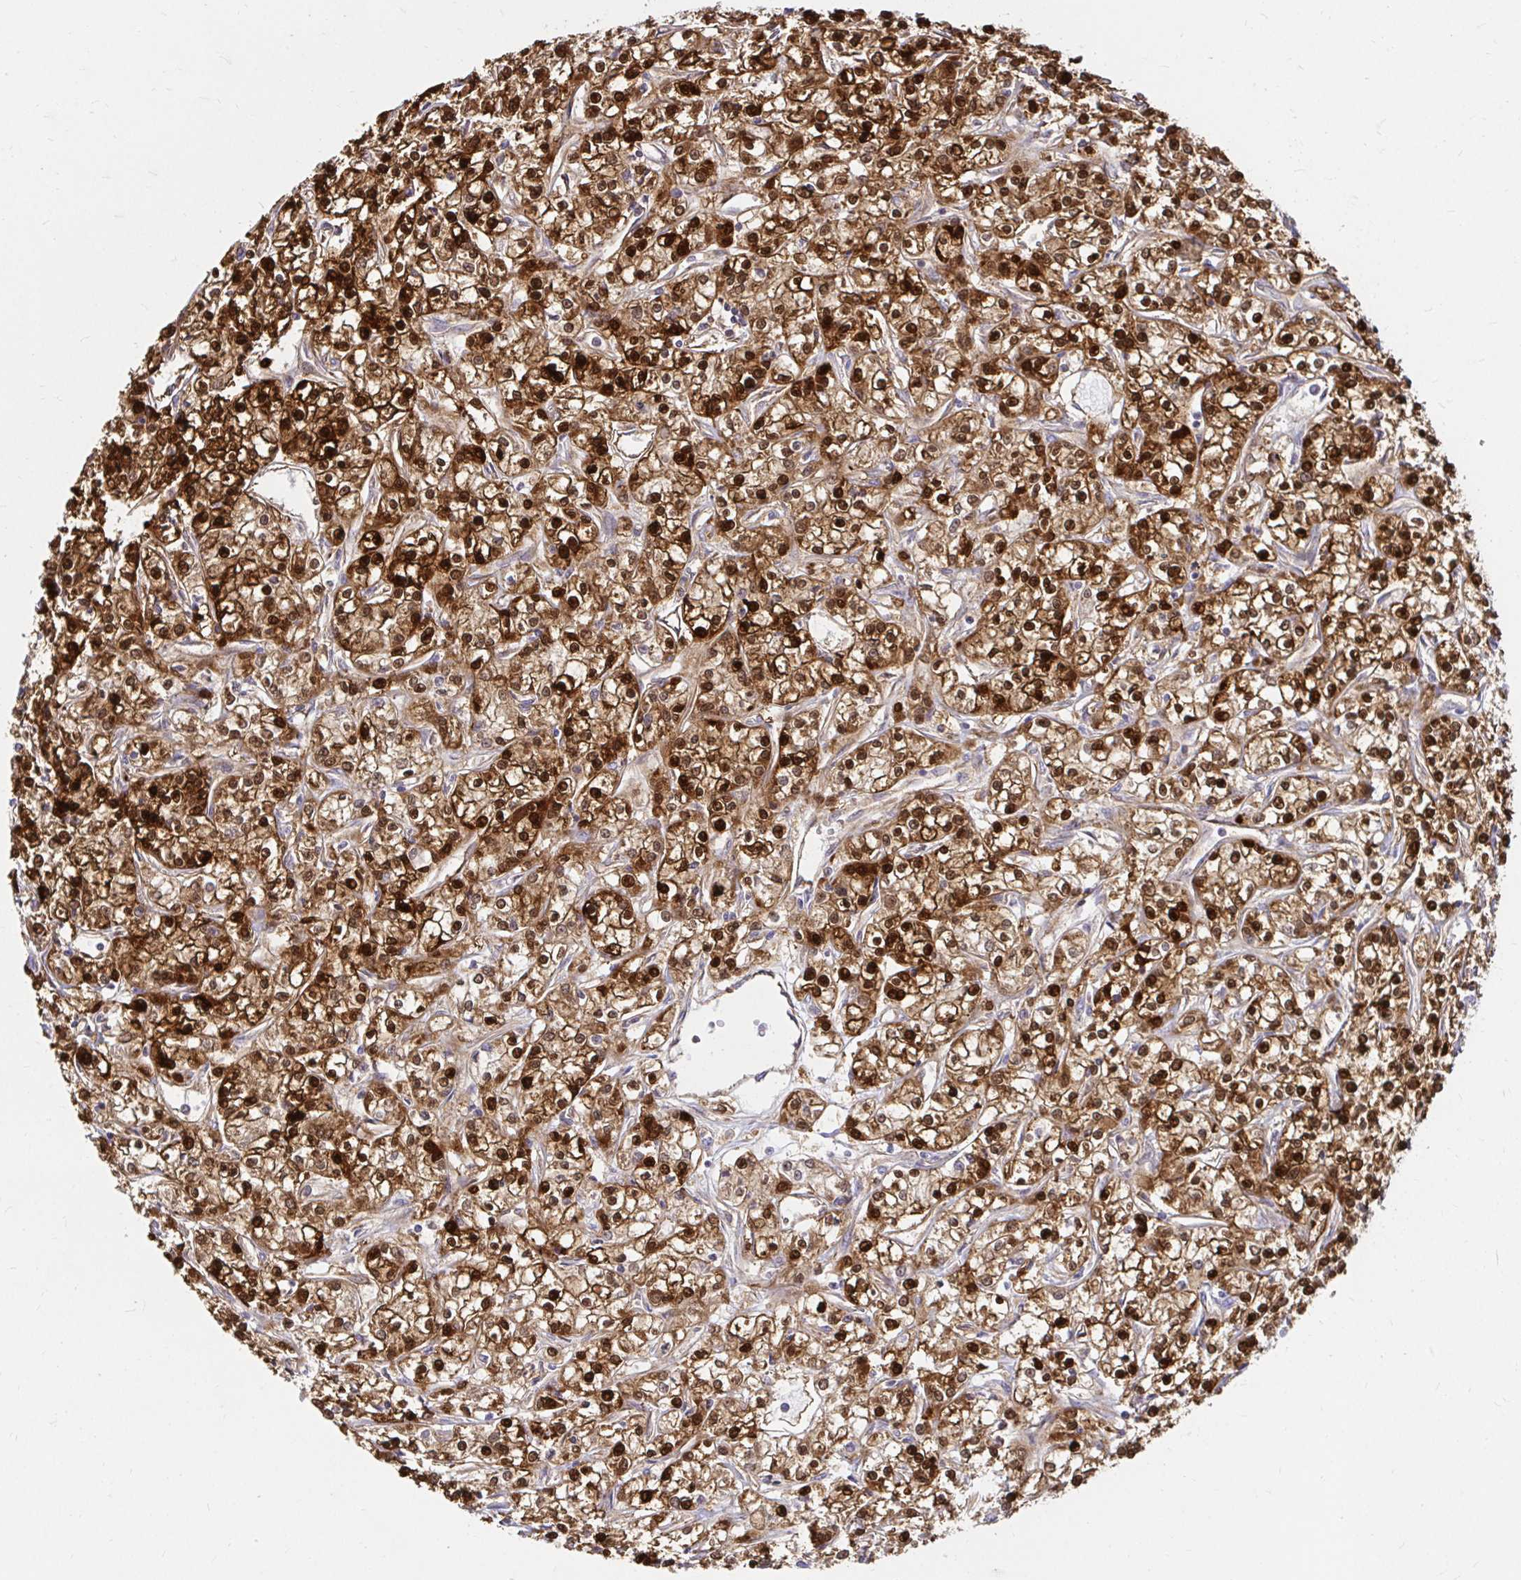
{"staining": {"intensity": "strong", "quantity": ">75%", "location": "cytoplasmic/membranous,nuclear"}, "tissue": "renal cancer", "cell_type": "Tumor cells", "image_type": "cancer", "snomed": [{"axis": "morphology", "description": "Adenocarcinoma, NOS"}, {"axis": "topography", "description": "Kidney"}], "caption": "A brown stain labels strong cytoplasmic/membranous and nuclear staining of a protein in human renal cancer tumor cells.", "gene": "ITGA2", "patient": {"sex": "female", "age": 59}}